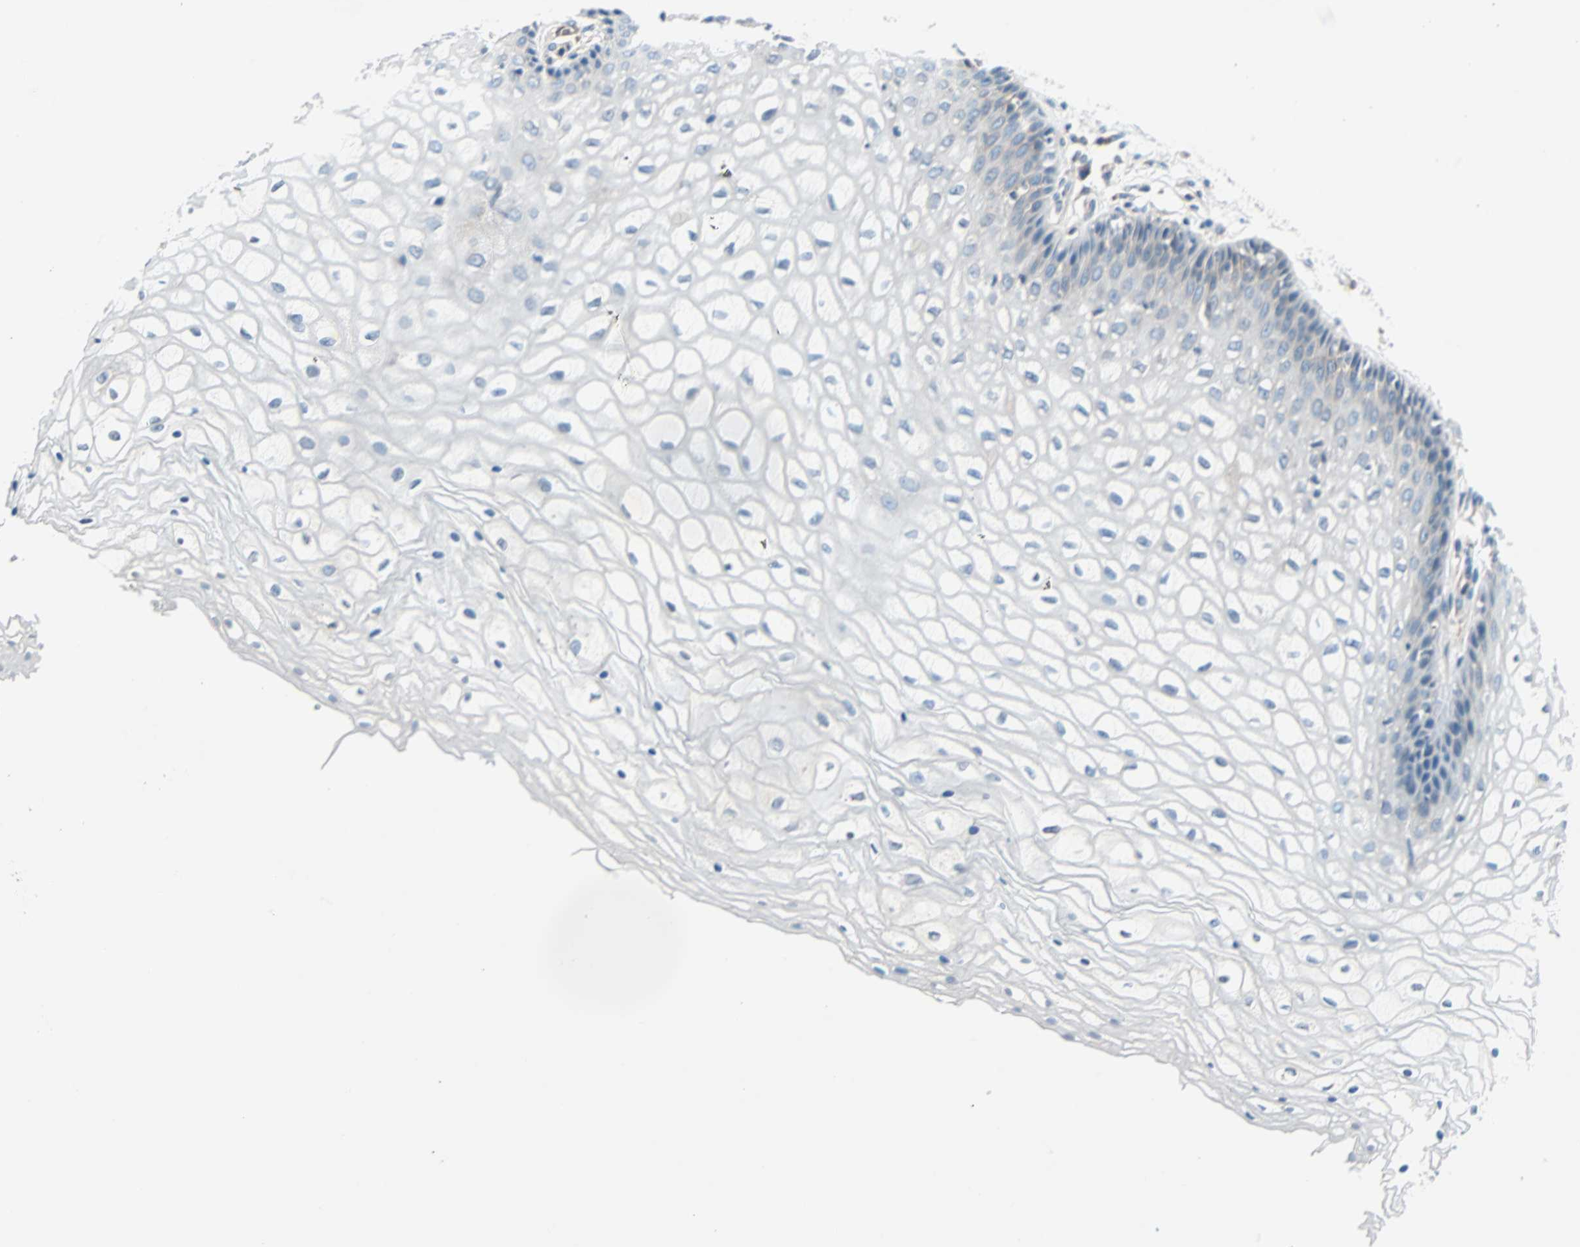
{"staining": {"intensity": "weak", "quantity": "<25%", "location": "cytoplasmic/membranous"}, "tissue": "vagina", "cell_type": "Squamous epithelial cells", "image_type": "normal", "snomed": [{"axis": "morphology", "description": "Normal tissue, NOS"}, {"axis": "topography", "description": "Vagina"}], "caption": "DAB immunohistochemical staining of unremarkable human vagina shows no significant positivity in squamous epithelial cells.", "gene": "PHYH", "patient": {"sex": "female", "age": 34}}